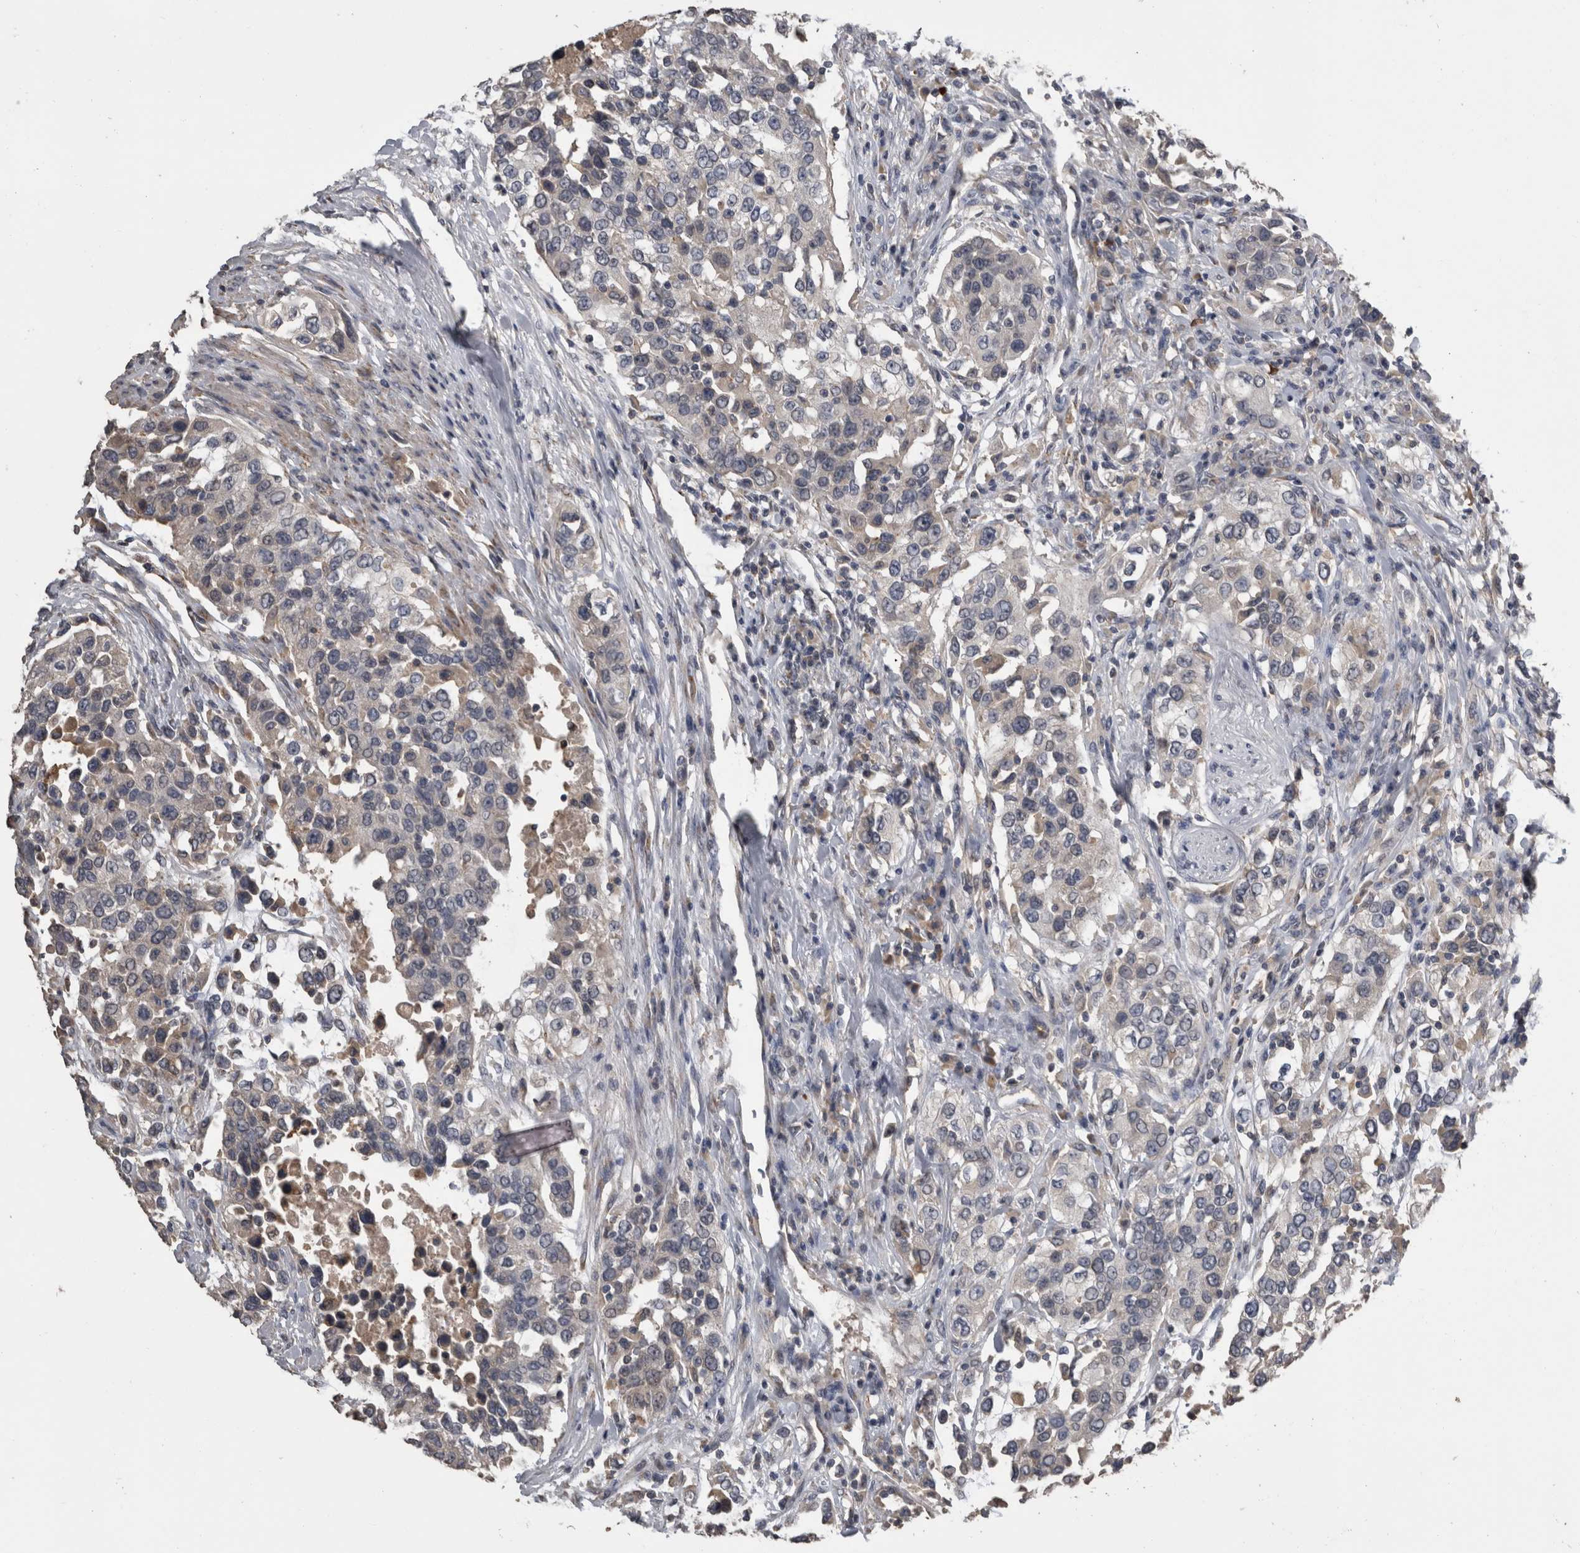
{"staining": {"intensity": "negative", "quantity": "none", "location": "none"}, "tissue": "urothelial cancer", "cell_type": "Tumor cells", "image_type": "cancer", "snomed": [{"axis": "morphology", "description": "Urothelial carcinoma, High grade"}, {"axis": "topography", "description": "Urinary bladder"}], "caption": "DAB immunohistochemical staining of urothelial cancer reveals no significant positivity in tumor cells. The staining is performed using DAB (3,3'-diaminobenzidine) brown chromogen with nuclei counter-stained in using hematoxylin.", "gene": "ANXA13", "patient": {"sex": "female", "age": 80}}